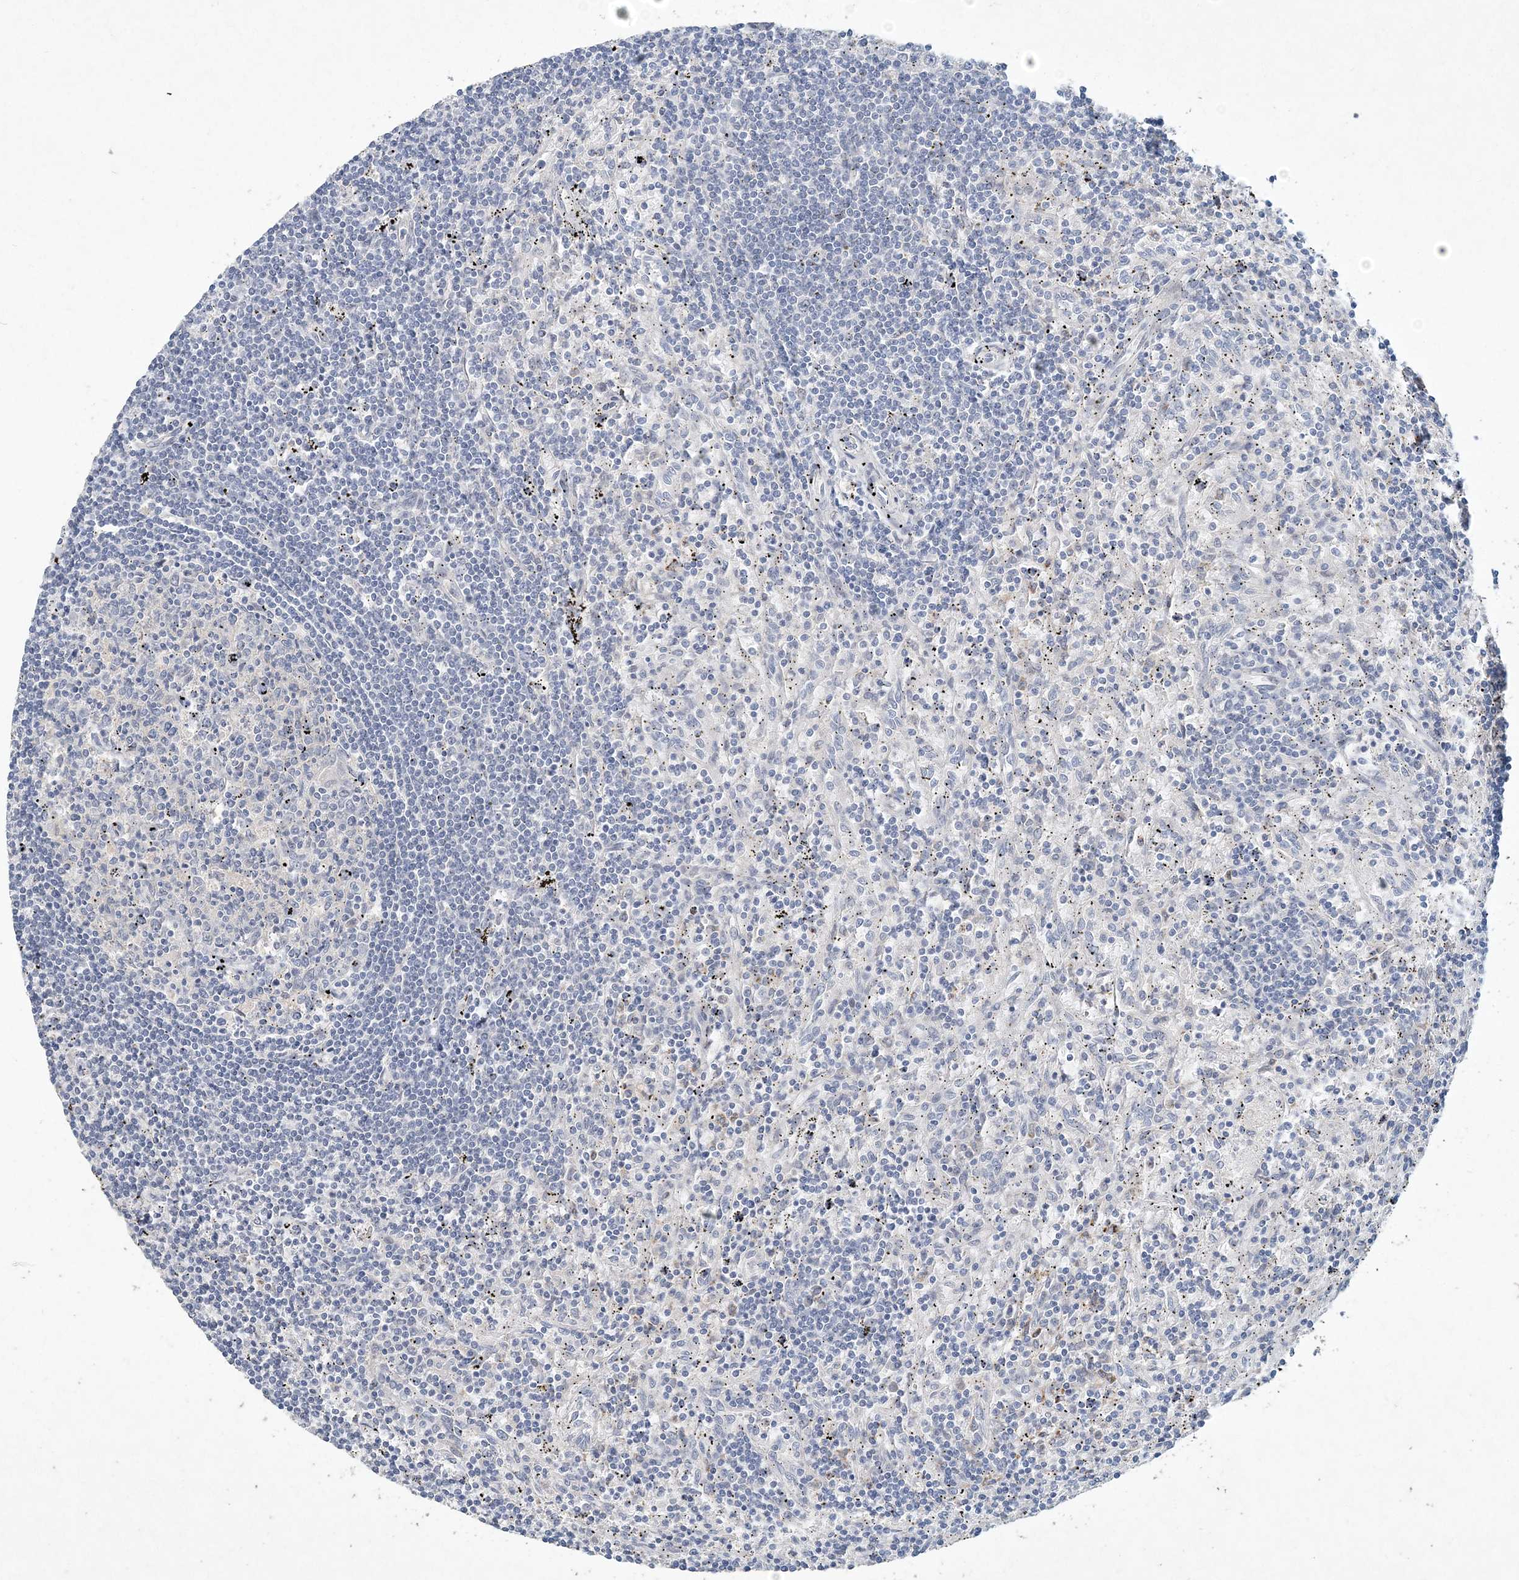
{"staining": {"intensity": "negative", "quantity": "none", "location": "none"}, "tissue": "lymphoma", "cell_type": "Tumor cells", "image_type": "cancer", "snomed": [{"axis": "morphology", "description": "Malignant lymphoma, non-Hodgkin's type, Low grade"}, {"axis": "topography", "description": "Spleen"}], "caption": "Immunohistochemistry (IHC) photomicrograph of neoplastic tissue: human malignant lymphoma, non-Hodgkin's type (low-grade) stained with DAB exhibits no significant protein staining in tumor cells.", "gene": "DNAH5", "patient": {"sex": "male", "age": 76}}